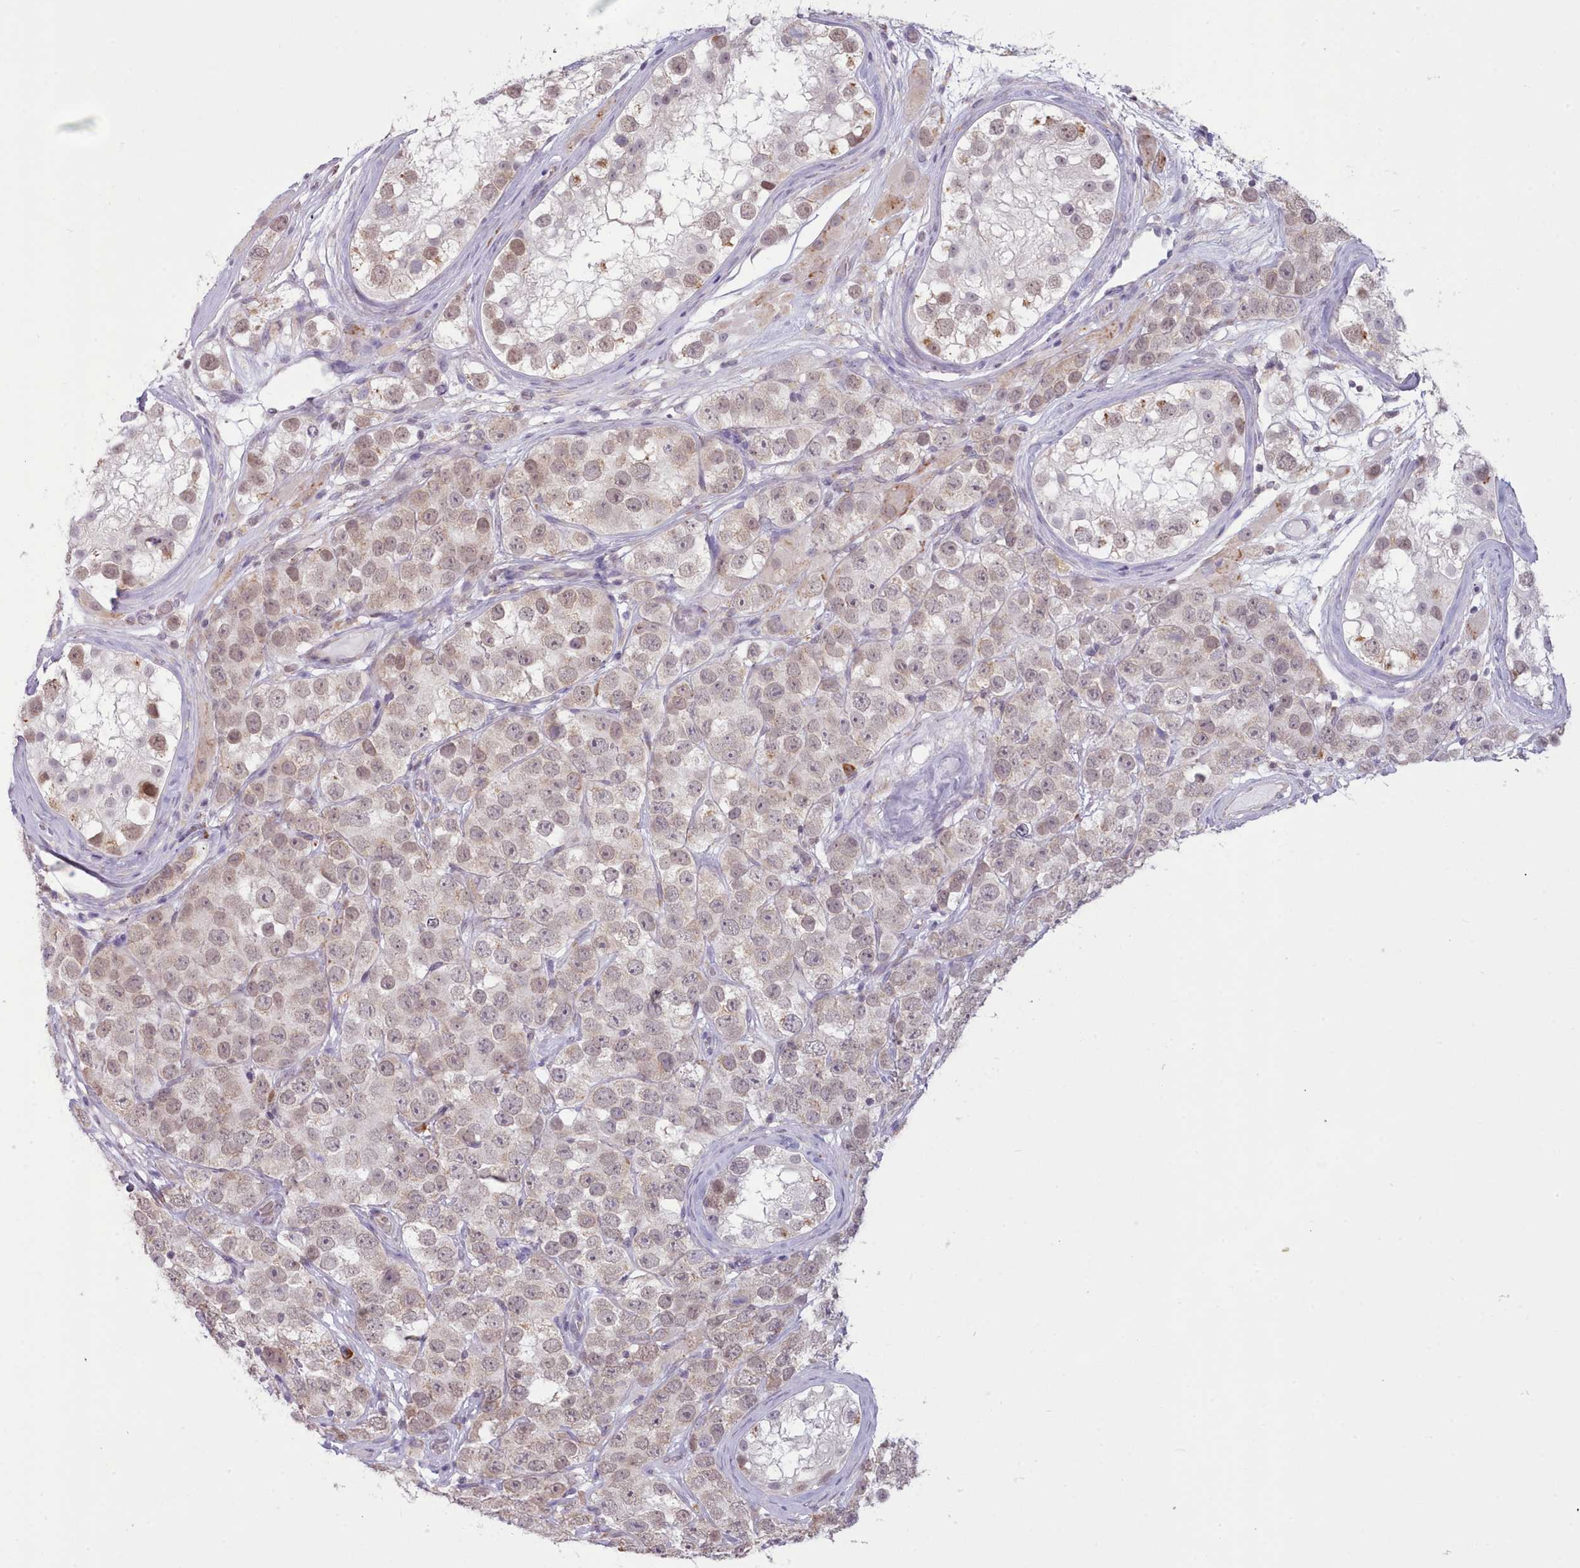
{"staining": {"intensity": "weak", "quantity": ">75%", "location": "cytoplasmic/membranous"}, "tissue": "testis cancer", "cell_type": "Tumor cells", "image_type": "cancer", "snomed": [{"axis": "morphology", "description": "Seminoma, NOS"}, {"axis": "topography", "description": "Testis"}], "caption": "Protein staining shows weak cytoplasmic/membranous expression in approximately >75% of tumor cells in seminoma (testis).", "gene": "SEC61B", "patient": {"sex": "male", "age": 28}}